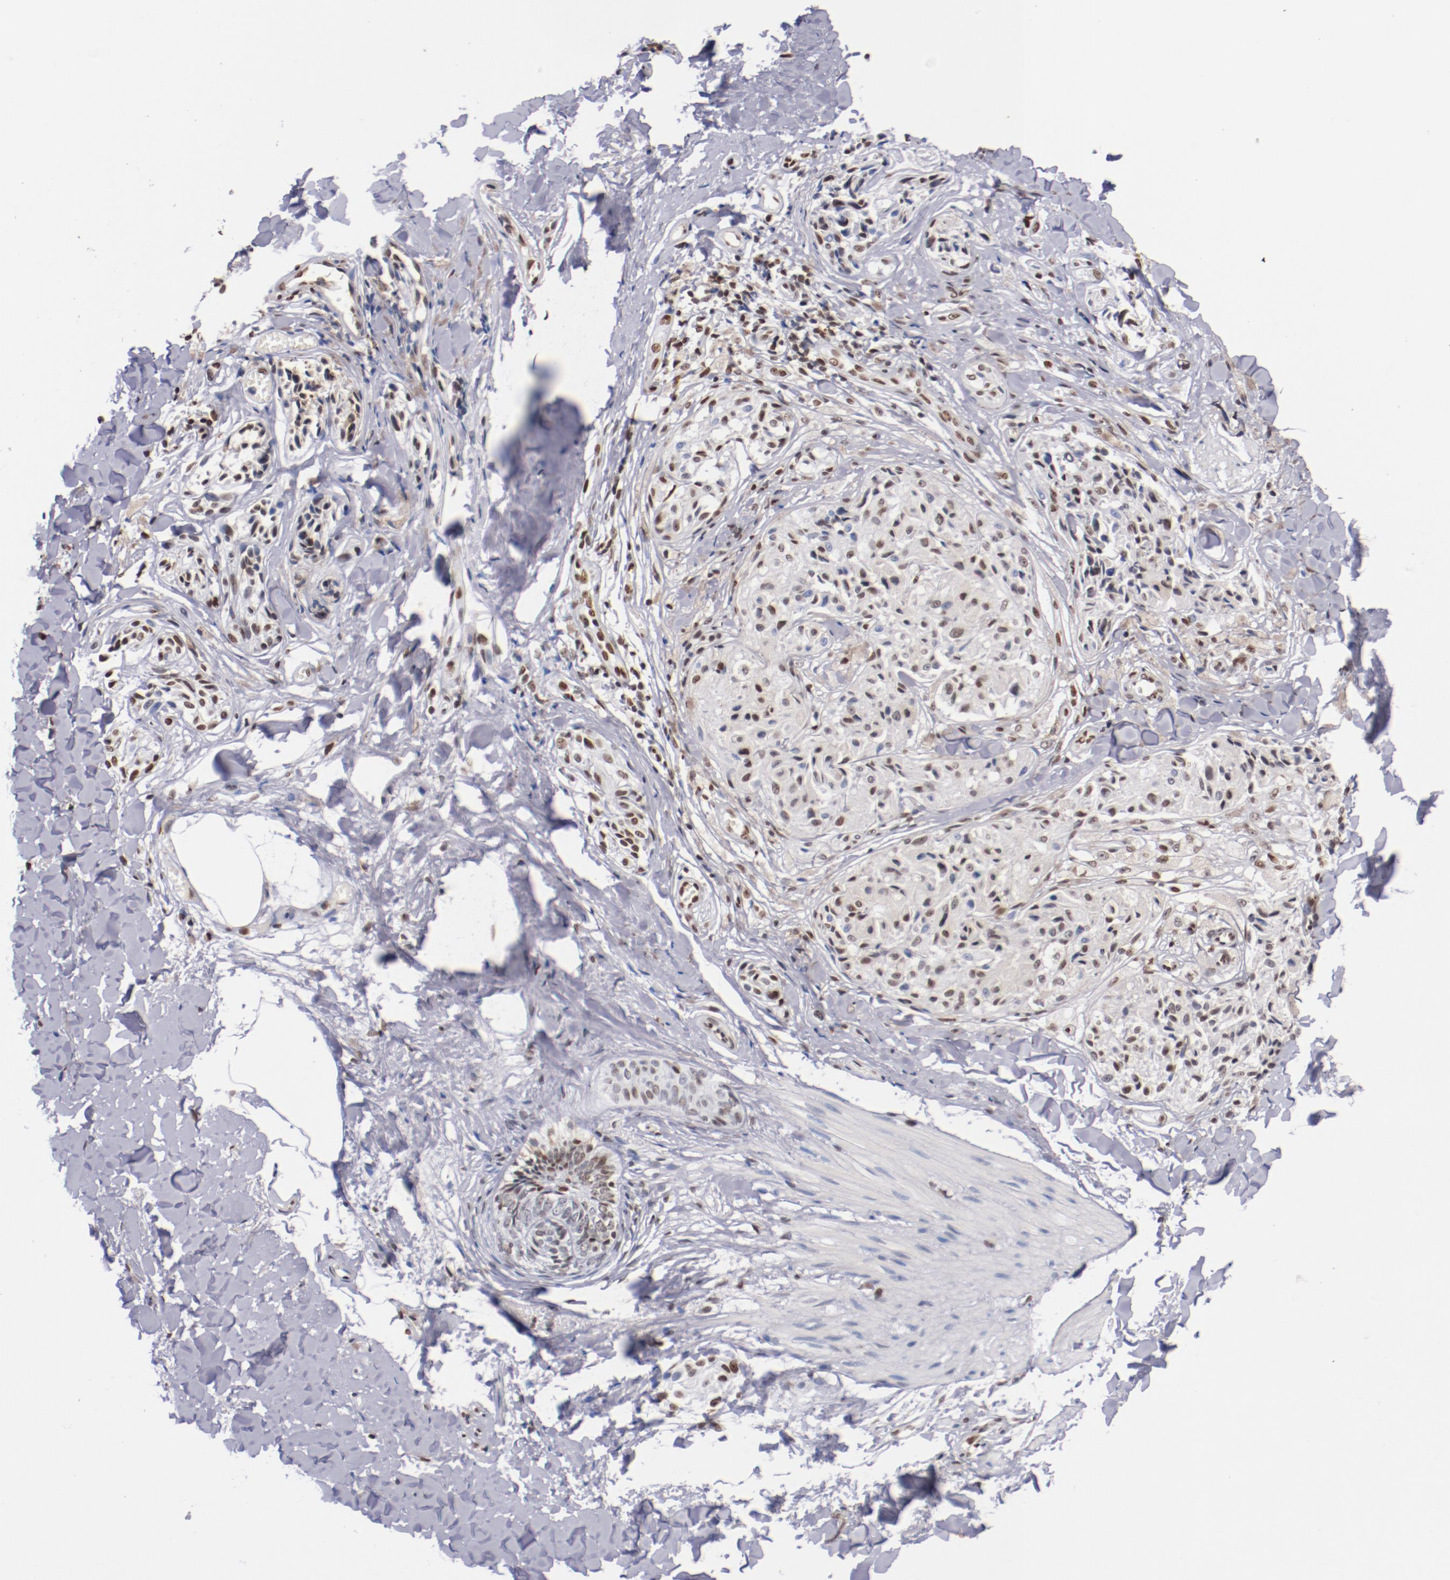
{"staining": {"intensity": "weak", "quantity": "25%-75%", "location": "nuclear"}, "tissue": "melanoma", "cell_type": "Tumor cells", "image_type": "cancer", "snomed": [{"axis": "morphology", "description": "Malignant melanoma, Metastatic site"}, {"axis": "topography", "description": "Skin"}], "caption": "DAB (3,3'-diaminobenzidine) immunohistochemical staining of human melanoma reveals weak nuclear protein staining in approximately 25%-75% of tumor cells.", "gene": "IFI16", "patient": {"sex": "female", "age": 66}}